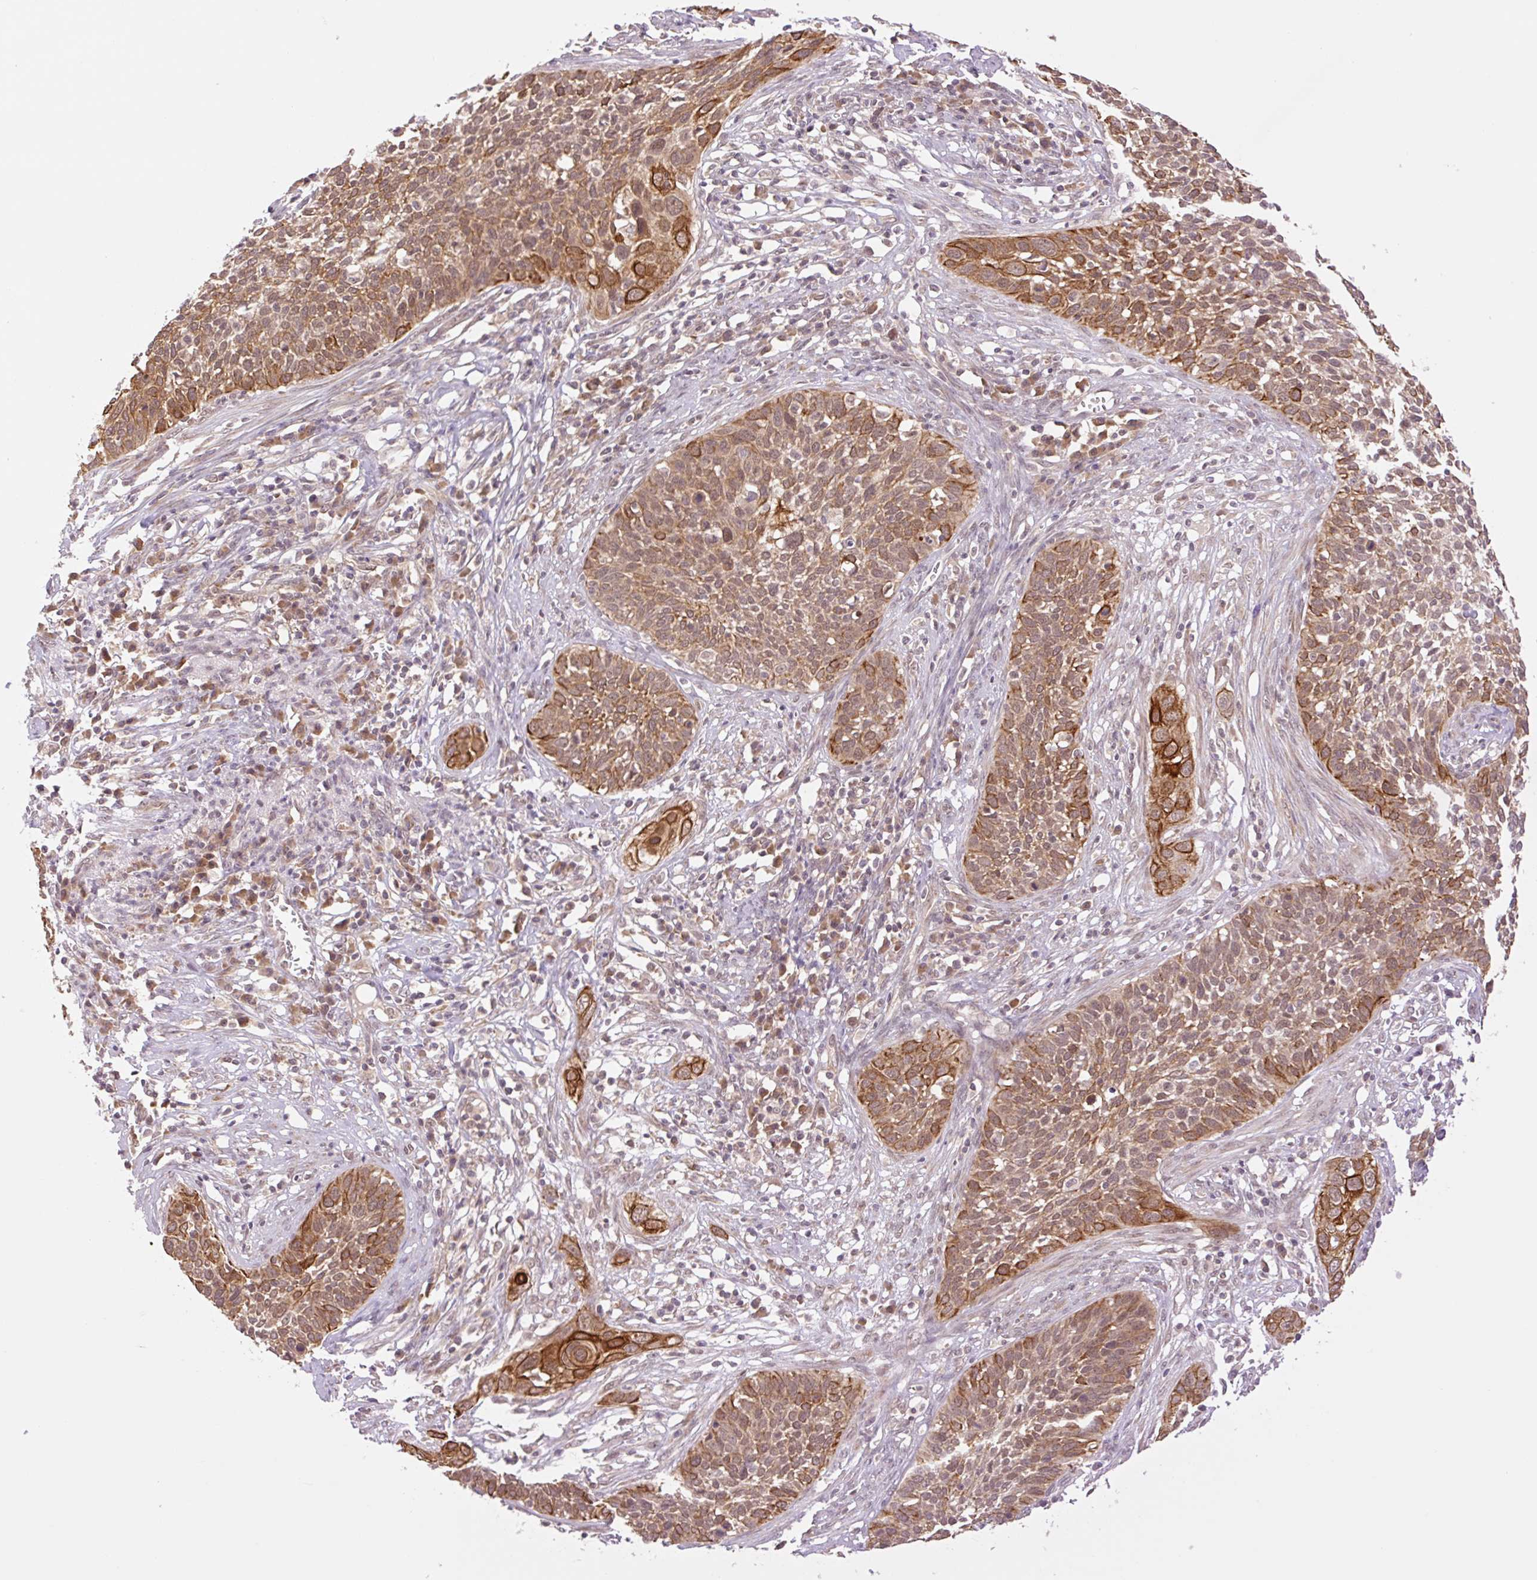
{"staining": {"intensity": "strong", "quantity": "25%-75%", "location": "cytoplasmic/membranous"}, "tissue": "cervical cancer", "cell_type": "Tumor cells", "image_type": "cancer", "snomed": [{"axis": "morphology", "description": "Squamous cell carcinoma, NOS"}, {"axis": "topography", "description": "Cervix"}], "caption": "A brown stain shows strong cytoplasmic/membranous expression of a protein in cervical cancer tumor cells.", "gene": "YJU2B", "patient": {"sex": "female", "age": 34}}